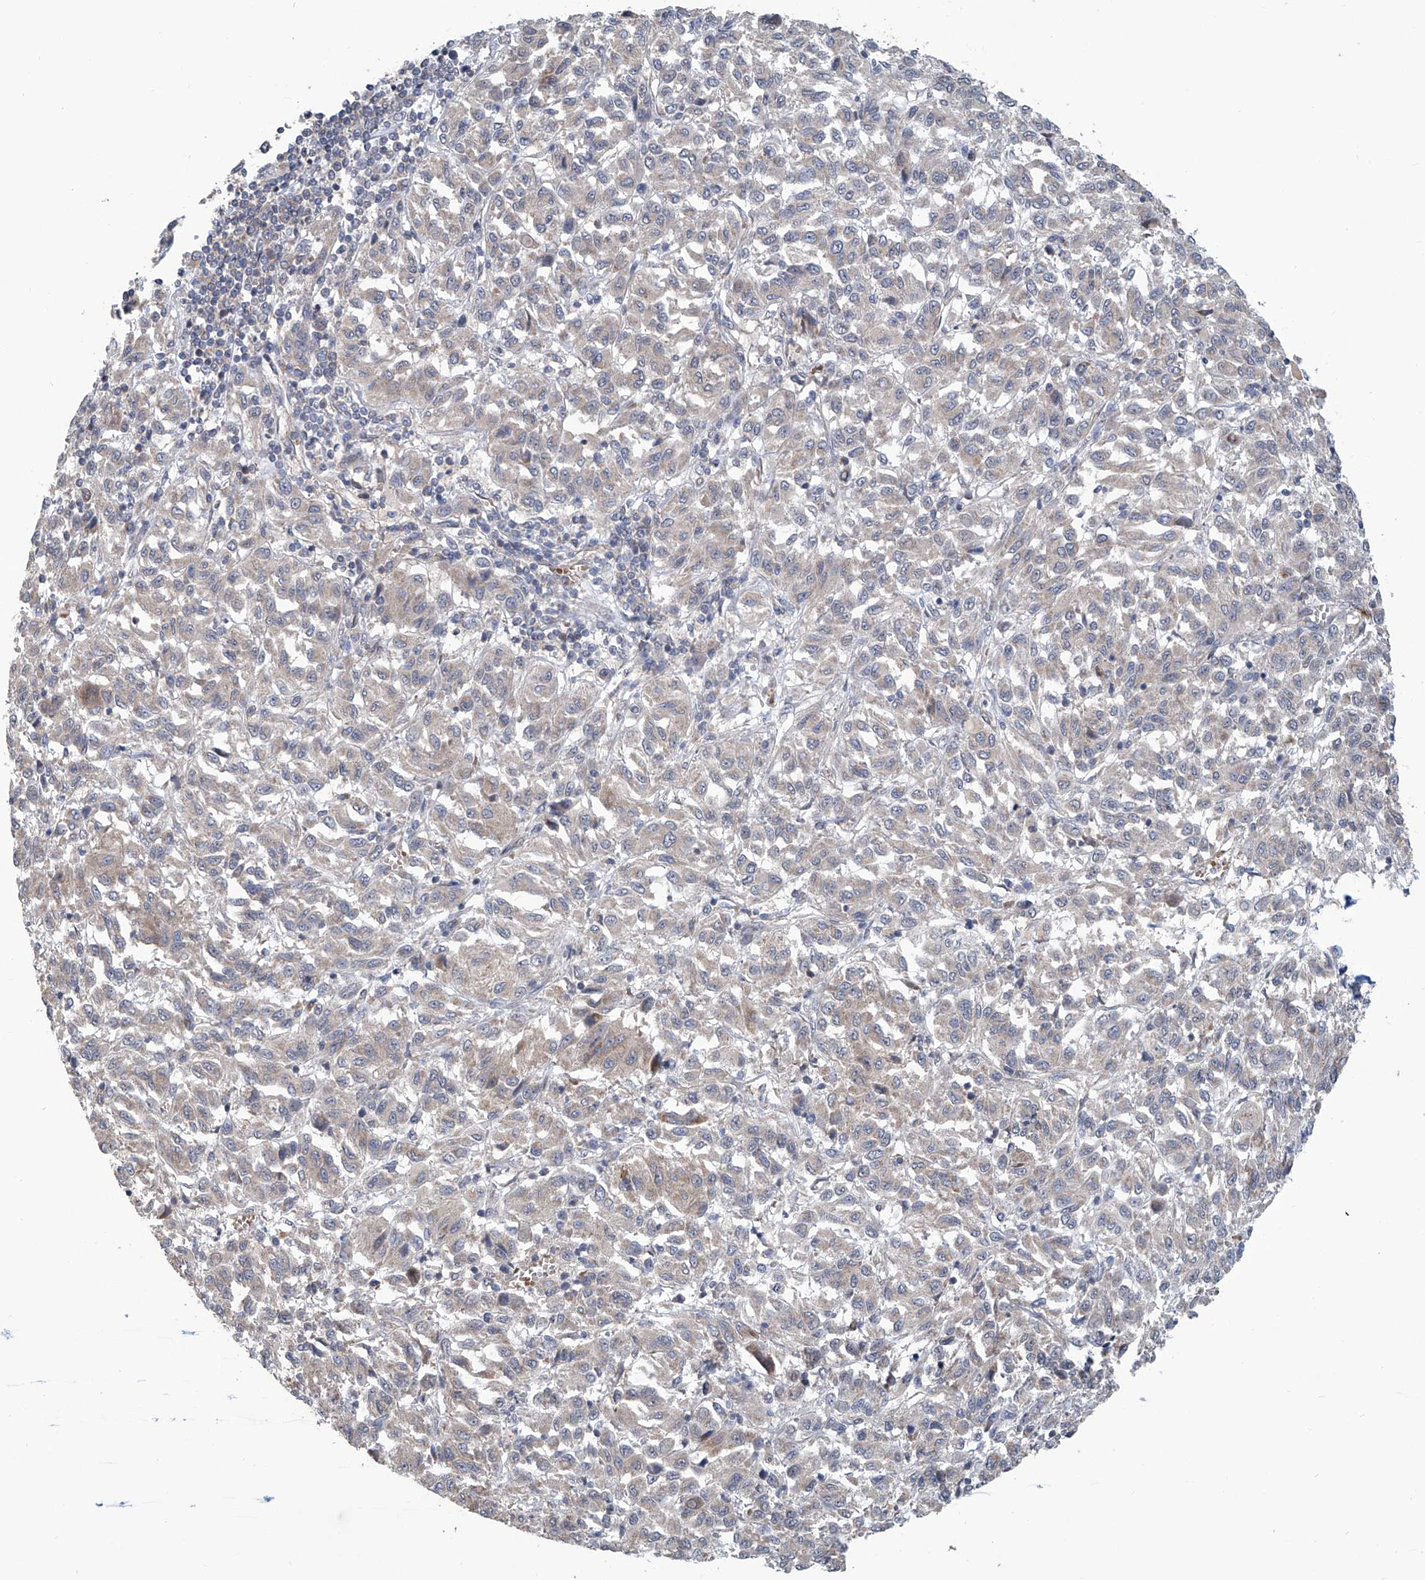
{"staining": {"intensity": "negative", "quantity": "none", "location": "none"}, "tissue": "melanoma", "cell_type": "Tumor cells", "image_type": "cancer", "snomed": [{"axis": "morphology", "description": "Malignant melanoma, Metastatic site"}, {"axis": "topography", "description": "Lung"}], "caption": "High magnification brightfield microscopy of melanoma stained with DAB (brown) and counterstained with hematoxylin (blue): tumor cells show no significant positivity.", "gene": "EIF2D", "patient": {"sex": "male", "age": 64}}